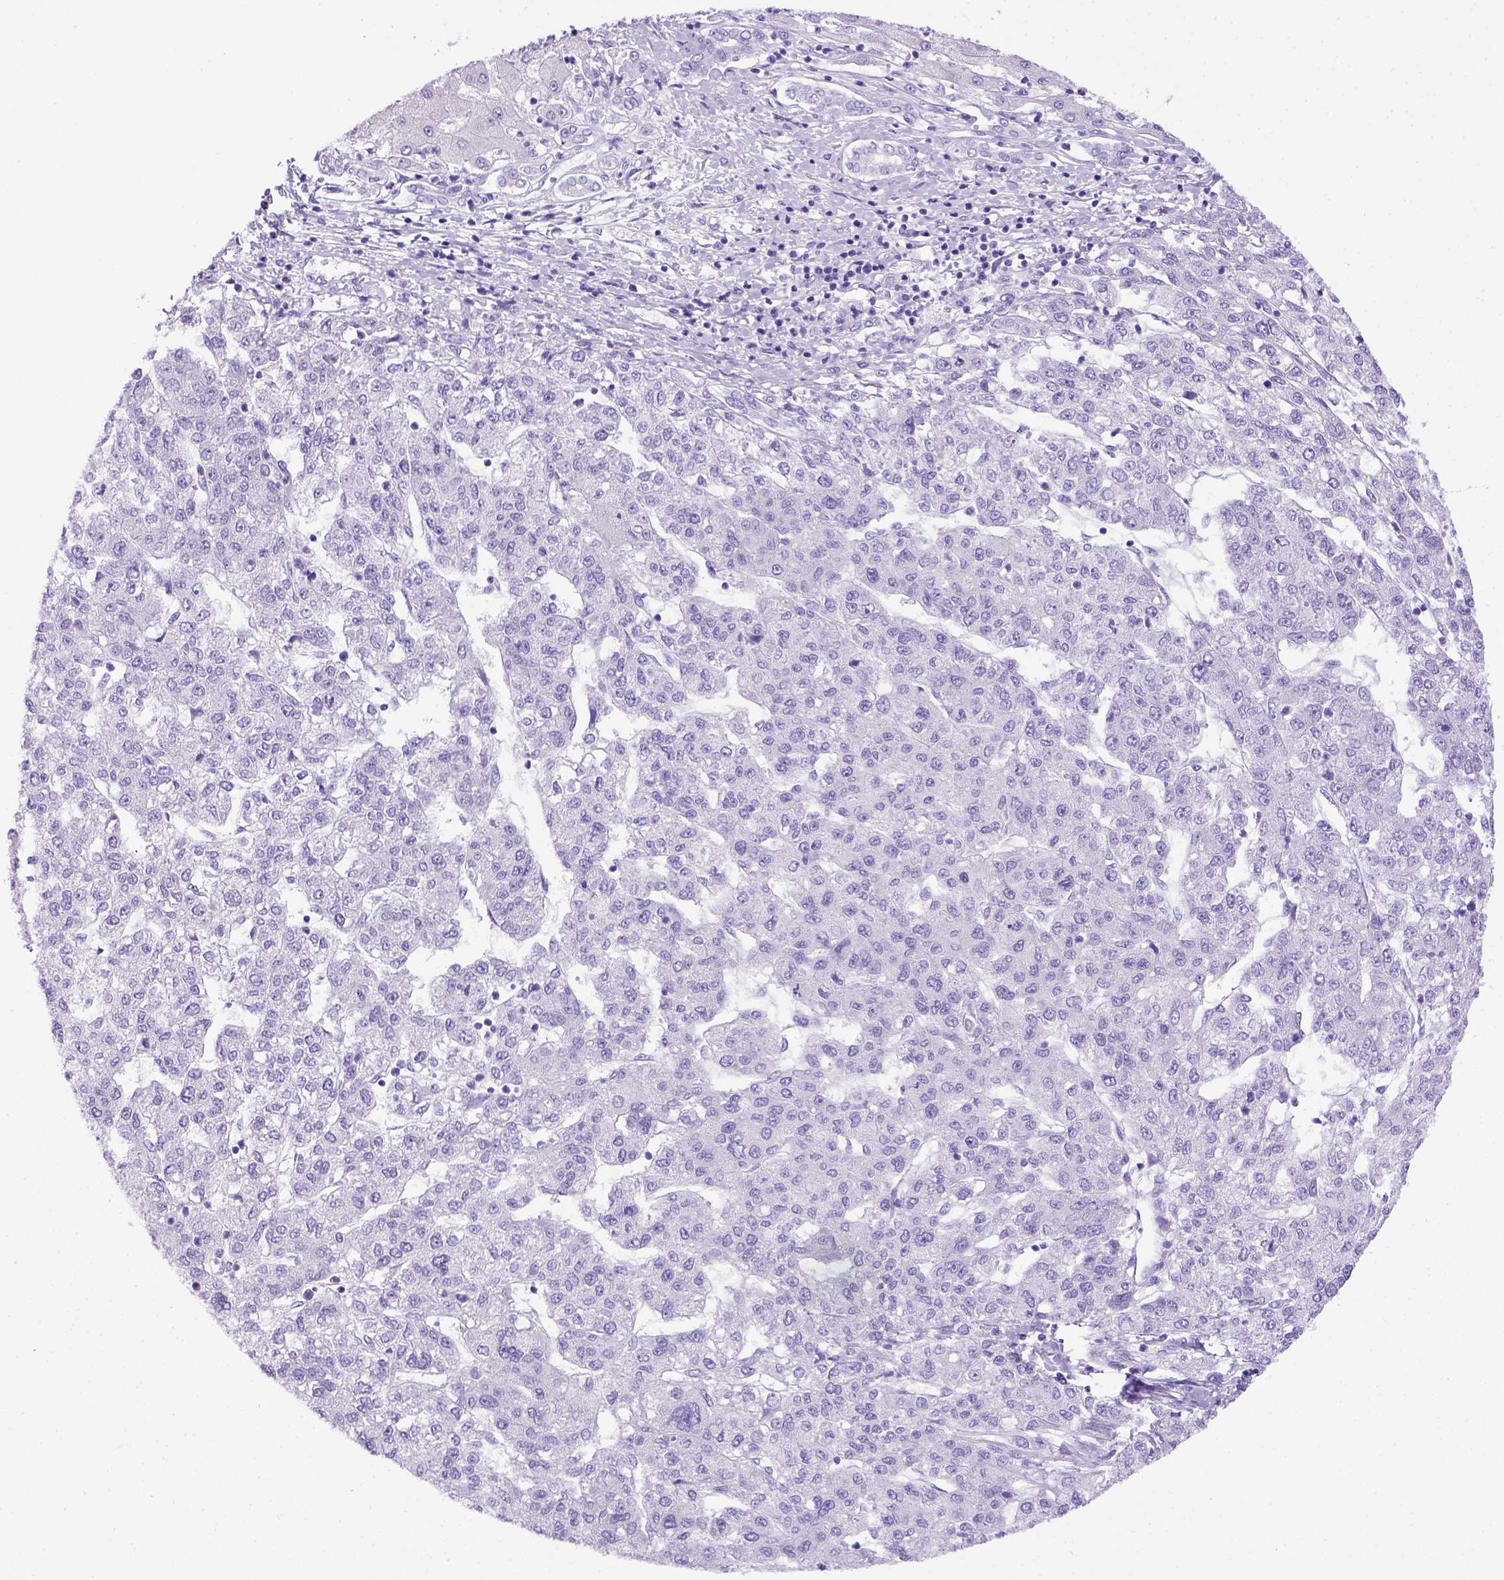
{"staining": {"intensity": "negative", "quantity": "none", "location": "none"}, "tissue": "liver cancer", "cell_type": "Tumor cells", "image_type": "cancer", "snomed": [{"axis": "morphology", "description": "Carcinoma, Hepatocellular, NOS"}, {"axis": "topography", "description": "Liver"}], "caption": "A high-resolution image shows IHC staining of liver cancer (hepatocellular carcinoma), which shows no significant positivity in tumor cells. Brightfield microscopy of immunohistochemistry stained with DAB (brown) and hematoxylin (blue), captured at high magnification.", "gene": "ITIH4", "patient": {"sex": "male", "age": 56}}